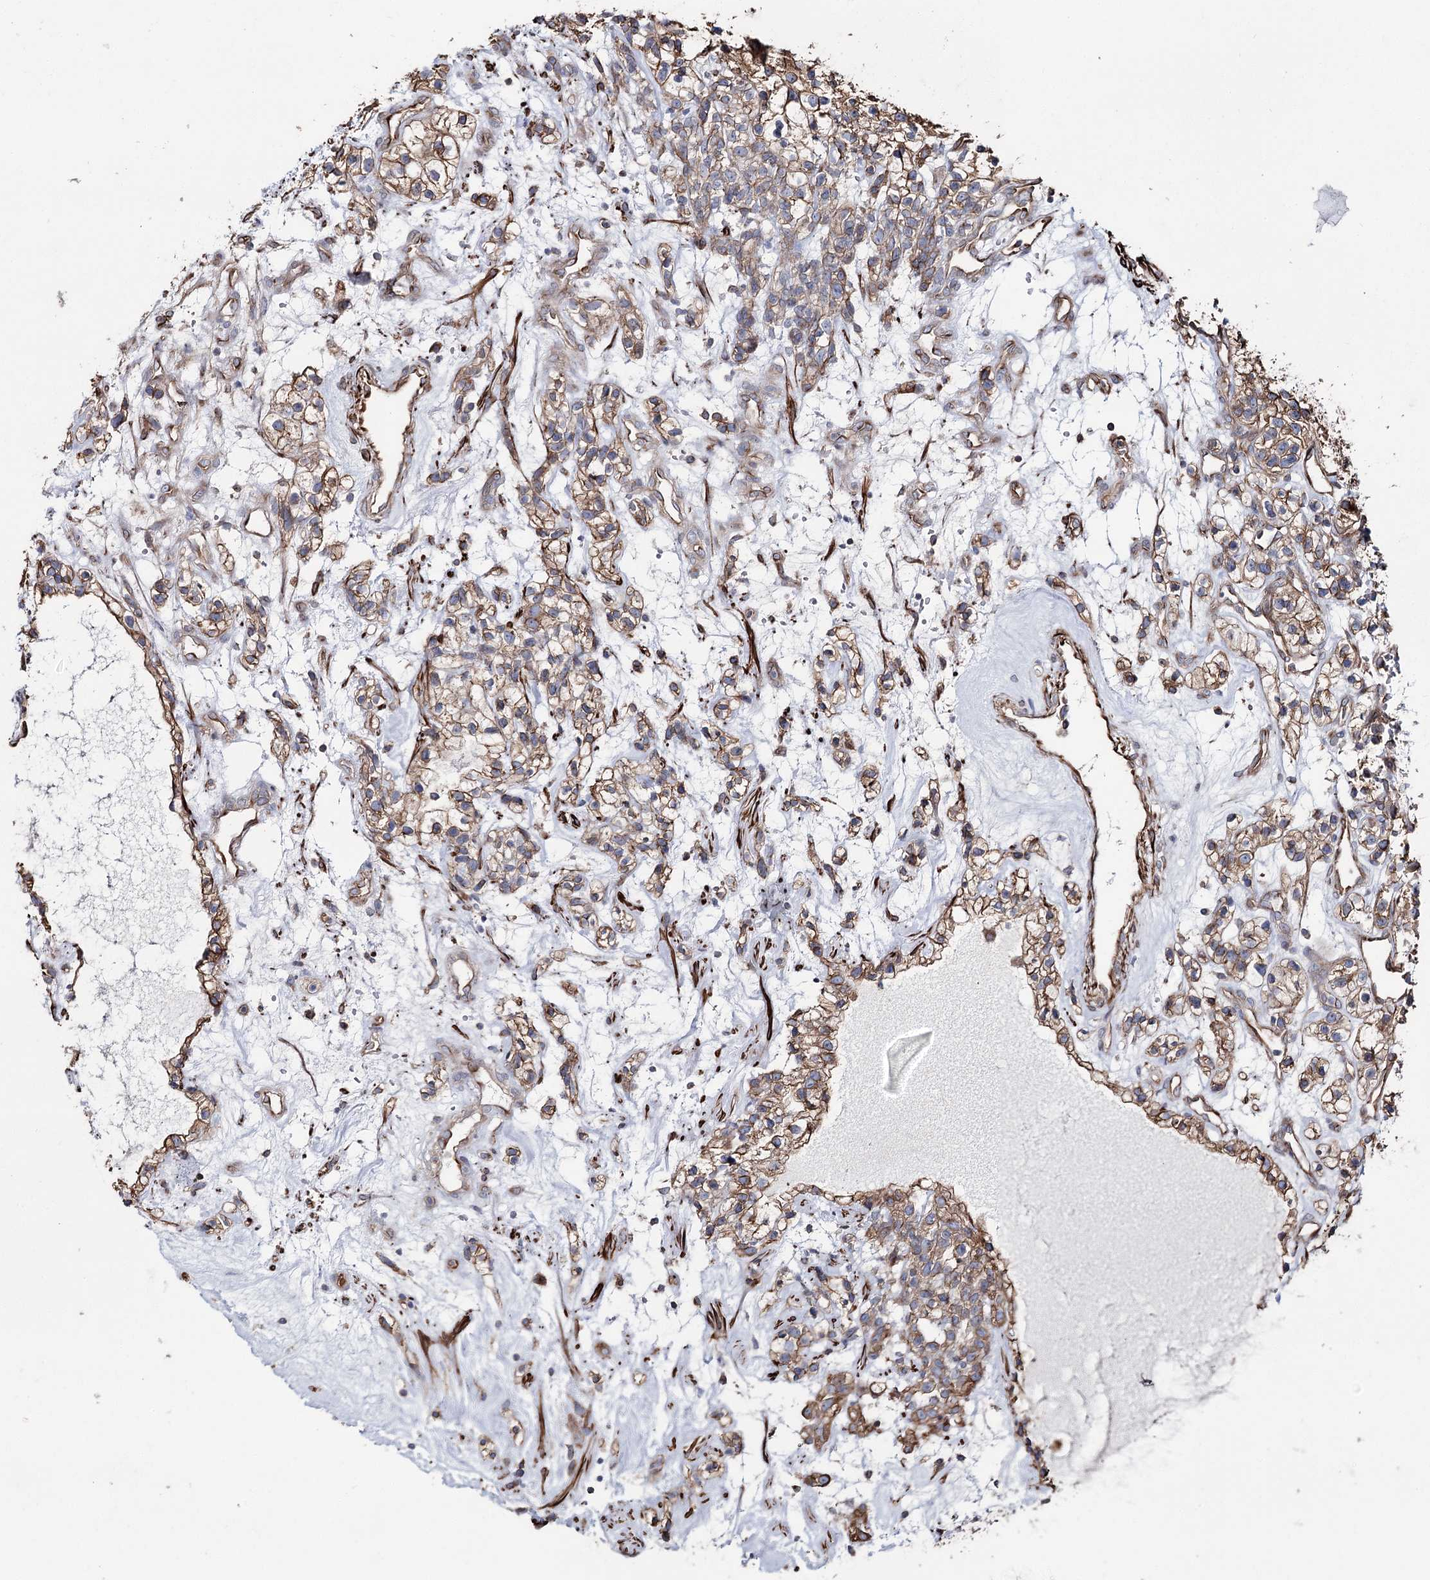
{"staining": {"intensity": "moderate", "quantity": ">75%", "location": "cytoplasmic/membranous"}, "tissue": "renal cancer", "cell_type": "Tumor cells", "image_type": "cancer", "snomed": [{"axis": "morphology", "description": "Adenocarcinoma, NOS"}, {"axis": "topography", "description": "Kidney"}], "caption": "There is medium levels of moderate cytoplasmic/membranous staining in tumor cells of renal adenocarcinoma, as demonstrated by immunohistochemical staining (brown color).", "gene": "SUMF1", "patient": {"sex": "female", "age": 57}}